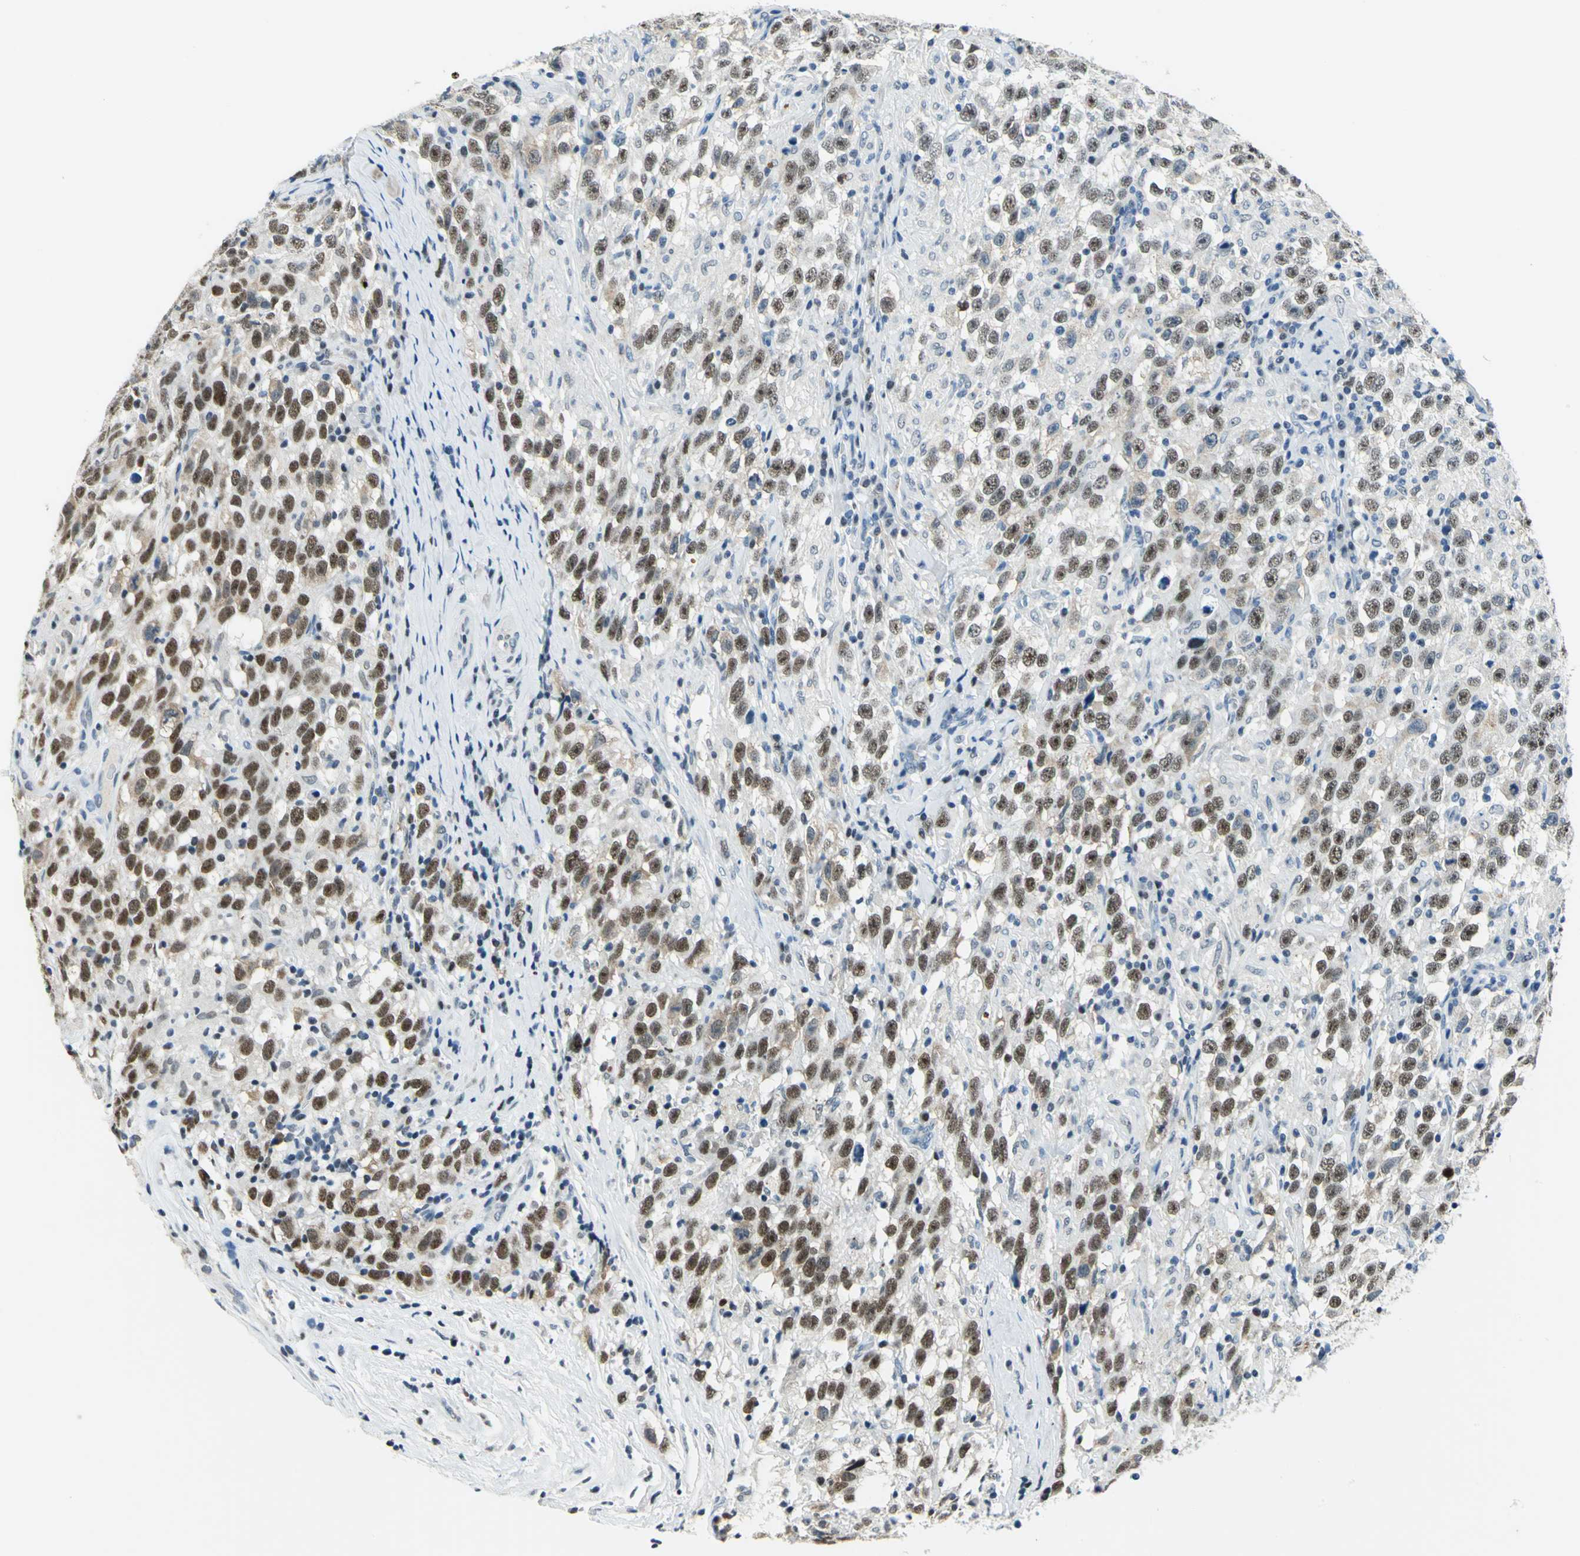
{"staining": {"intensity": "strong", "quantity": ">75%", "location": "nuclear"}, "tissue": "testis cancer", "cell_type": "Tumor cells", "image_type": "cancer", "snomed": [{"axis": "morphology", "description": "Seminoma, NOS"}, {"axis": "topography", "description": "Testis"}], "caption": "Brown immunohistochemical staining in testis cancer exhibits strong nuclear staining in approximately >75% of tumor cells.", "gene": "RAD17", "patient": {"sex": "male", "age": 41}}